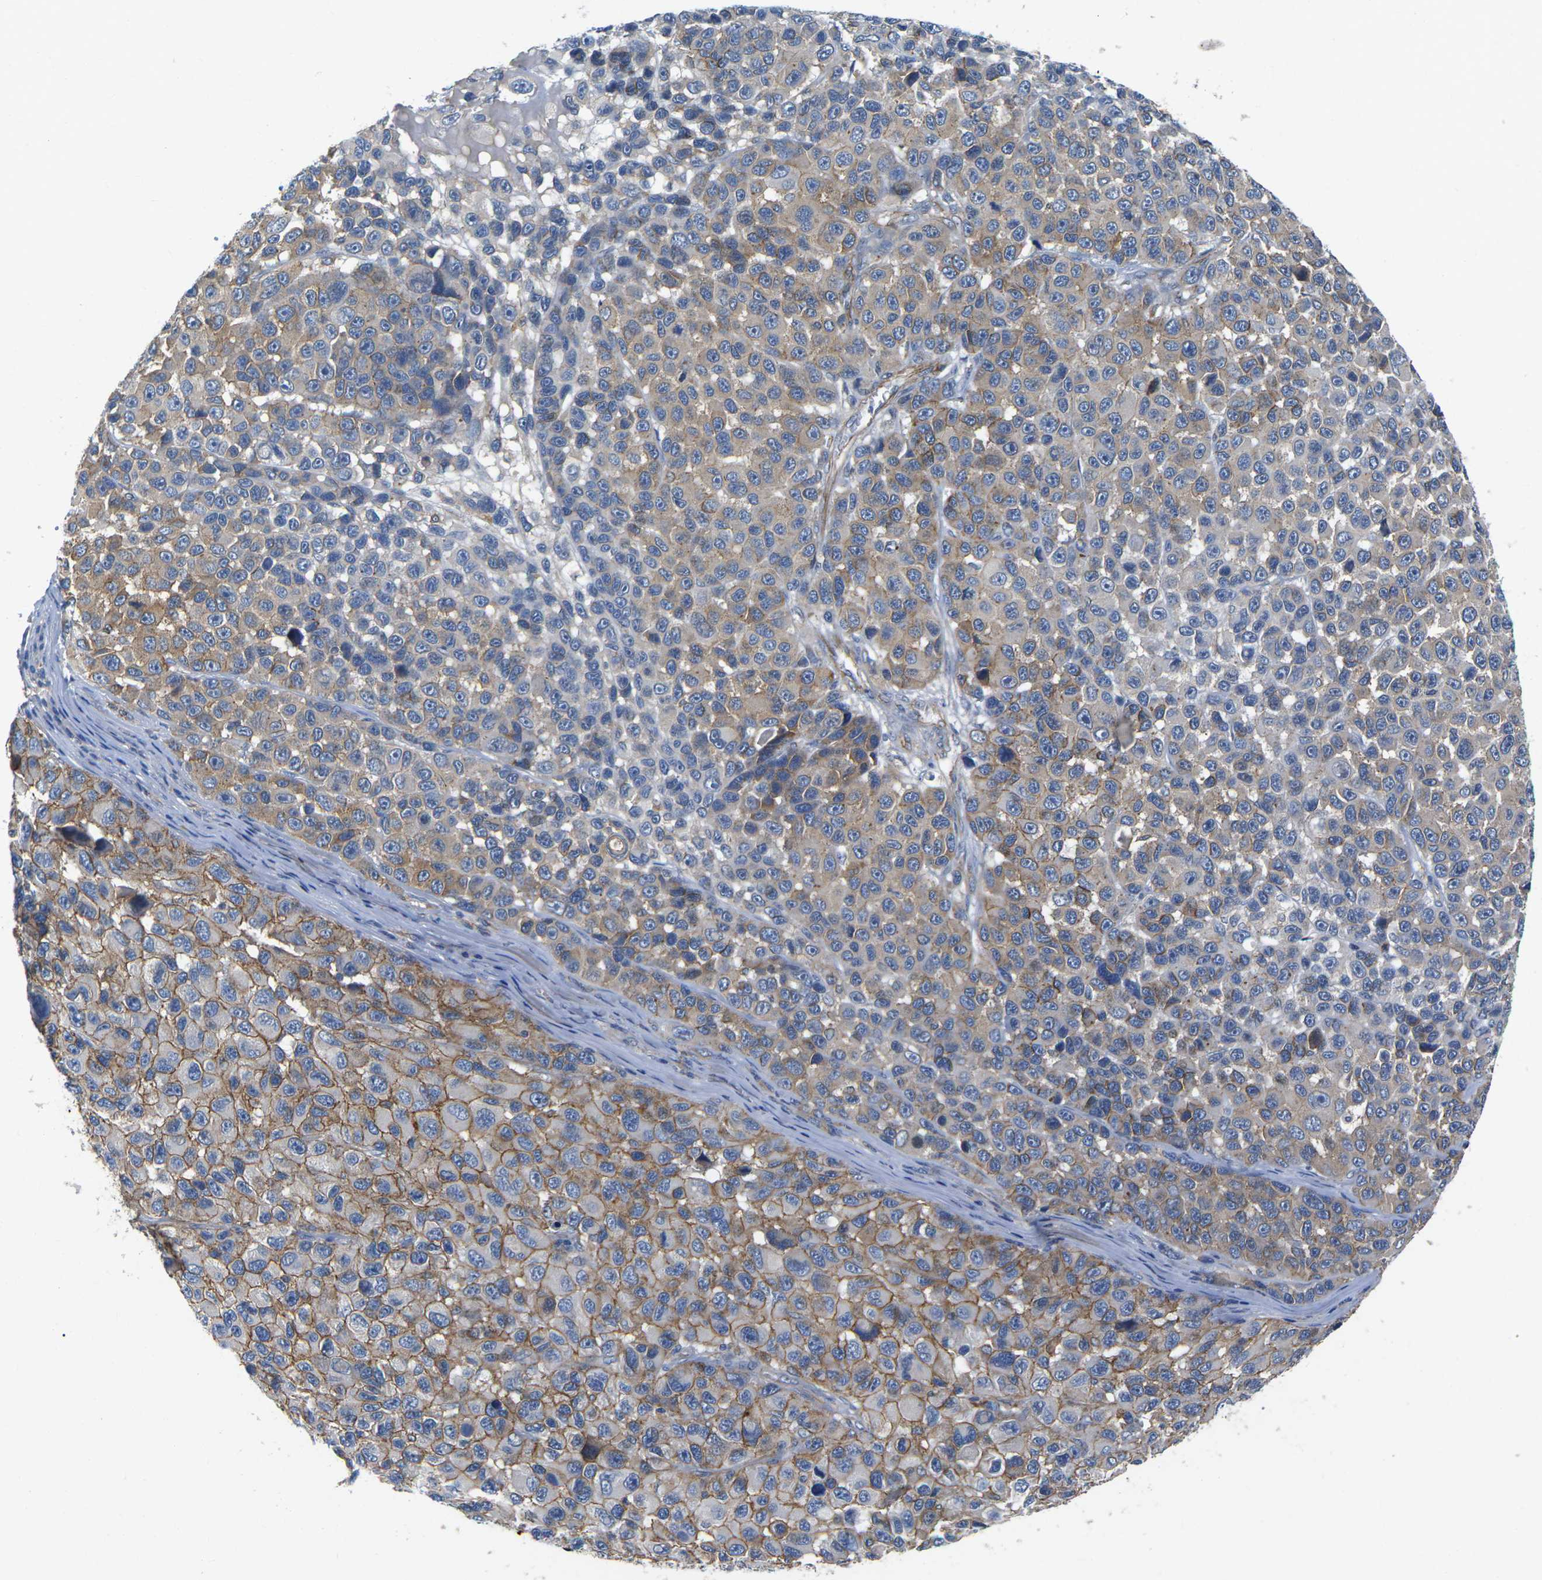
{"staining": {"intensity": "moderate", "quantity": "25%-75%", "location": "cytoplasmic/membranous"}, "tissue": "melanoma", "cell_type": "Tumor cells", "image_type": "cancer", "snomed": [{"axis": "morphology", "description": "Malignant melanoma, NOS"}, {"axis": "topography", "description": "Skin"}], "caption": "Malignant melanoma stained for a protein (brown) reveals moderate cytoplasmic/membranous positive positivity in about 25%-75% of tumor cells.", "gene": "CTNND1", "patient": {"sex": "male", "age": 53}}